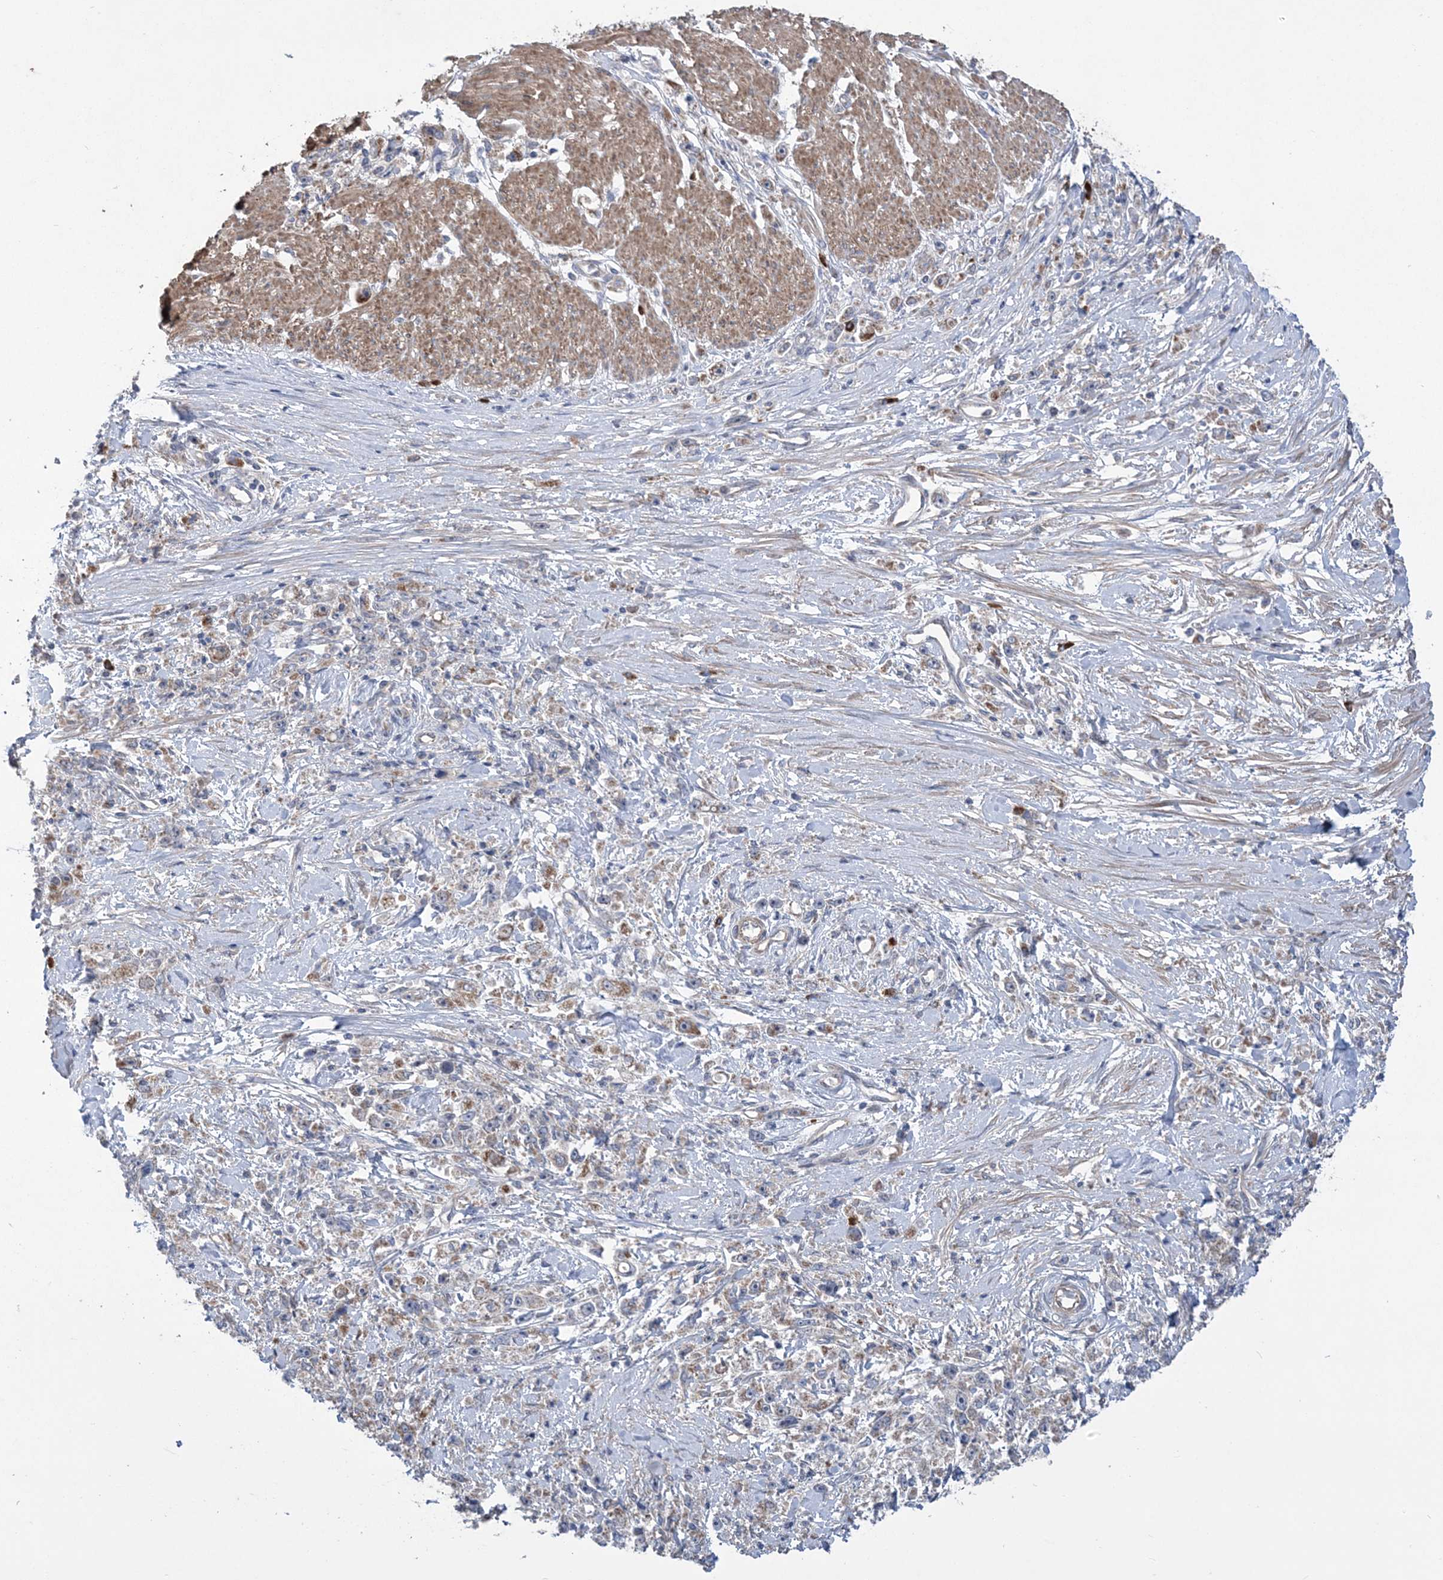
{"staining": {"intensity": "weak", "quantity": "25%-75%", "location": "cytoplasmic/membranous"}, "tissue": "stomach cancer", "cell_type": "Tumor cells", "image_type": "cancer", "snomed": [{"axis": "morphology", "description": "Adenocarcinoma, NOS"}, {"axis": "topography", "description": "Stomach"}], "caption": "High-power microscopy captured an immunohistochemistry (IHC) photomicrograph of adenocarcinoma (stomach), revealing weak cytoplasmic/membranous positivity in about 25%-75% of tumor cells.", "gene": "MTRF1L", "patient": {"sex": "female", "age": 59}}